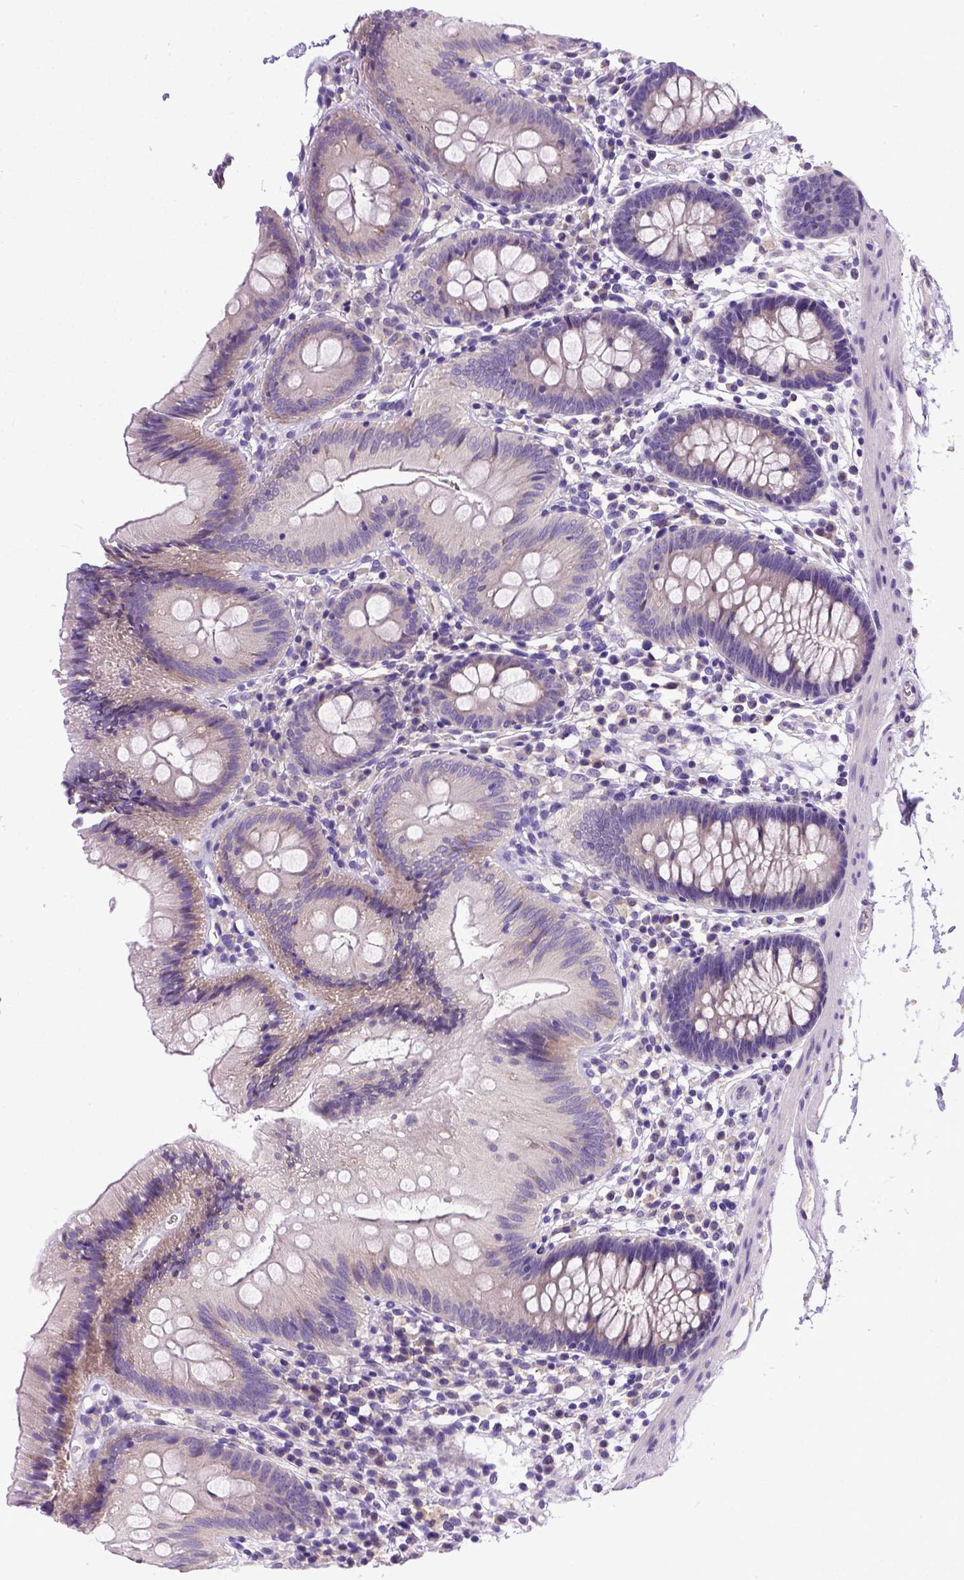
{"staining": {"intensity": "weak", "quantity": "25%-75%", "location": "nuclear"}, "tissue": "colon", "cell_type": "Endothelial cells", "image_type": "normal", "snomed": [{"axis": "morphology", "description": "Normal tissue, NOS"}, {"axis": "topography", "description": "Colon"}], "caption": "Immunohistochemistry image of unremarkable human colon stained for a protein (brown), which reveals low levels of weak nuclear staining in about 25%-75% of endothelial cells.", "gene": "NEK5", "patient": {"sex": "male", "age": 70}}